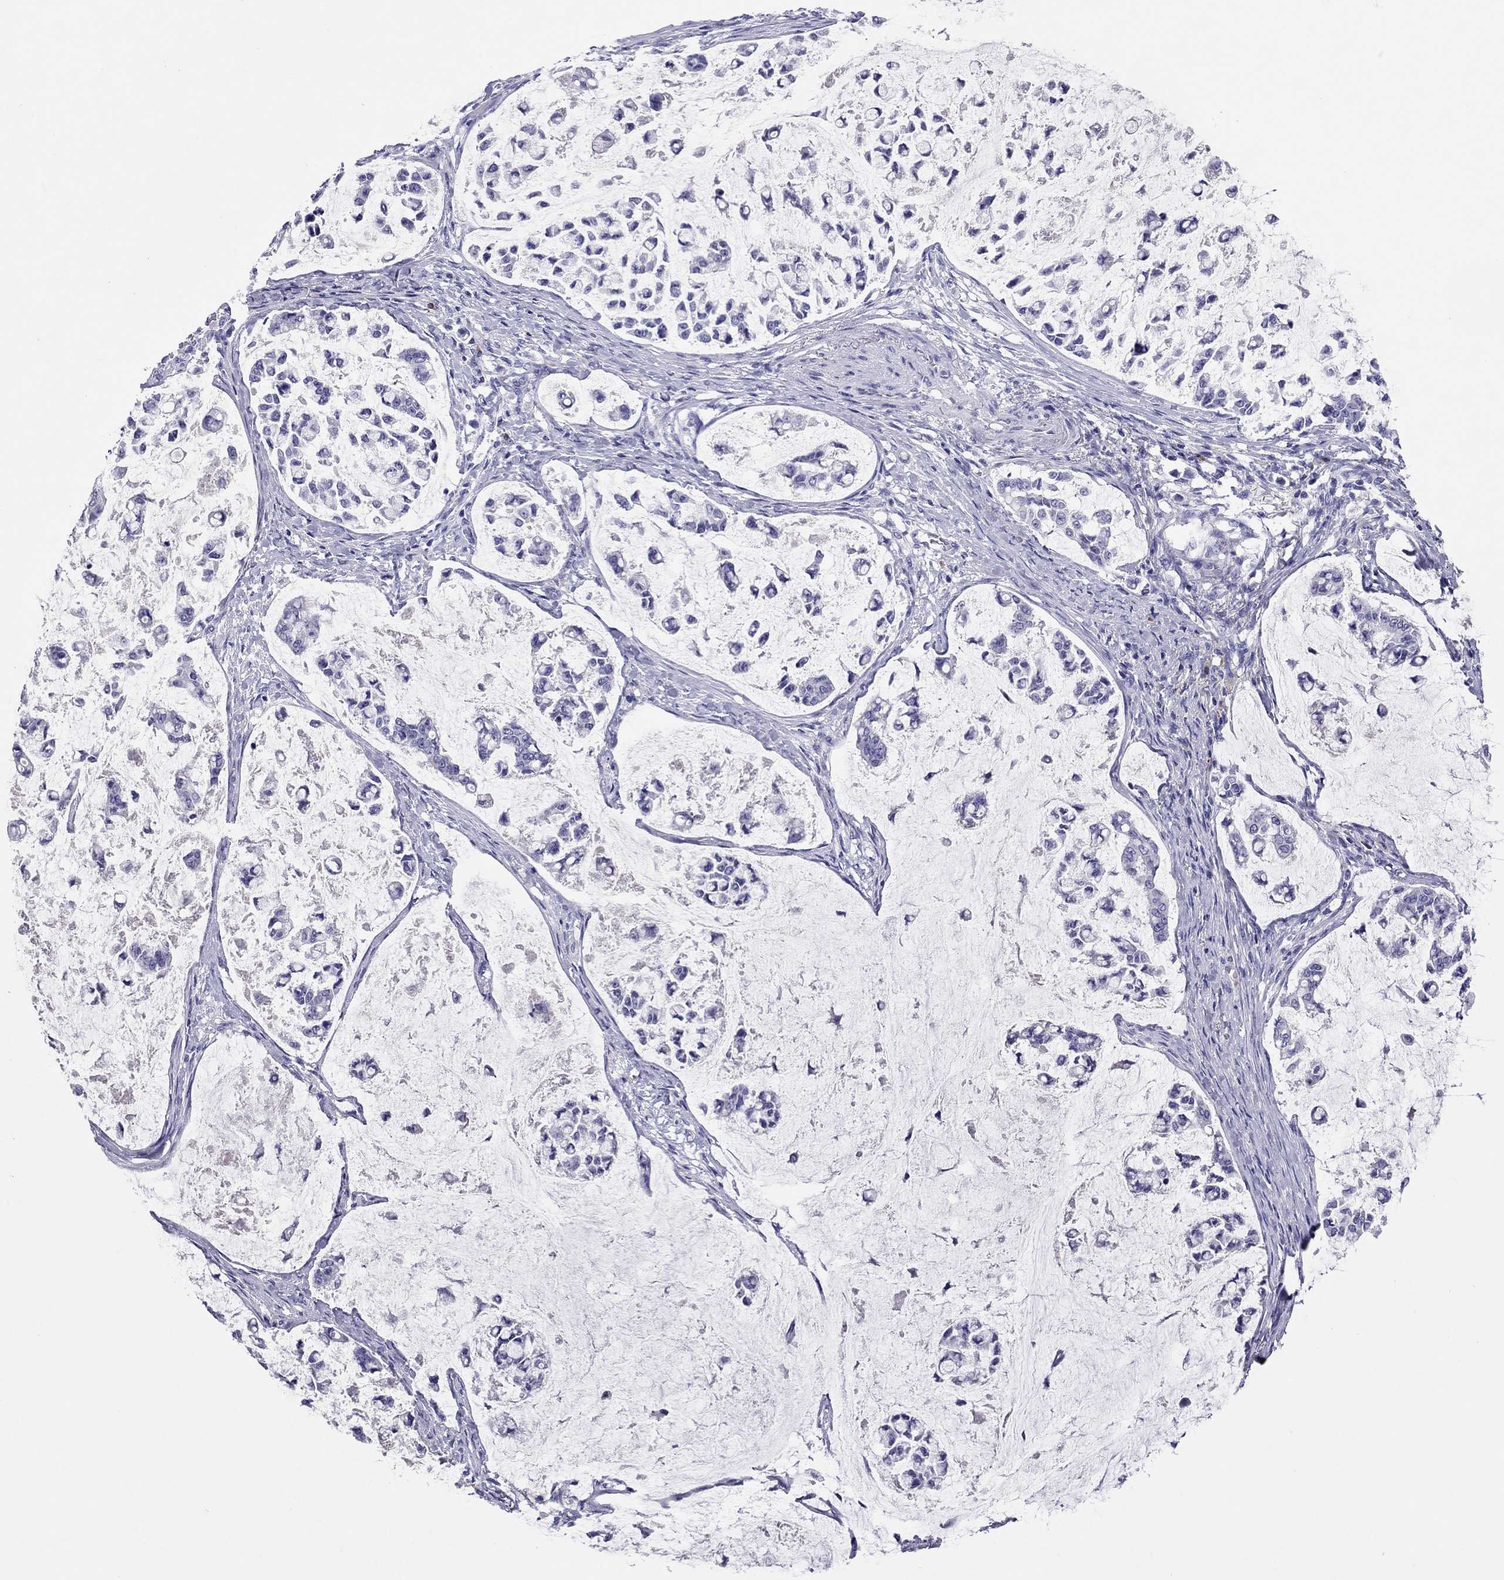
{"staining": {"intensity": "negative", "quantity": "none", "location": "none"}, "tissue": "stomach cancer", "cell_type": "Tumor cells", "image_type": "cancer", "snomed": [{"axis": "morphology", "description": "Adenocarcinoma, NOS"}, {"axis": "topography", "description": "Stomach"}], "caption": "Human stomach adenocarcinoma stained for a protein using IHC reveals no expression in tumor cells.", "gene": "CALHM1", "patient": {"sex": "male", "age": 82}}